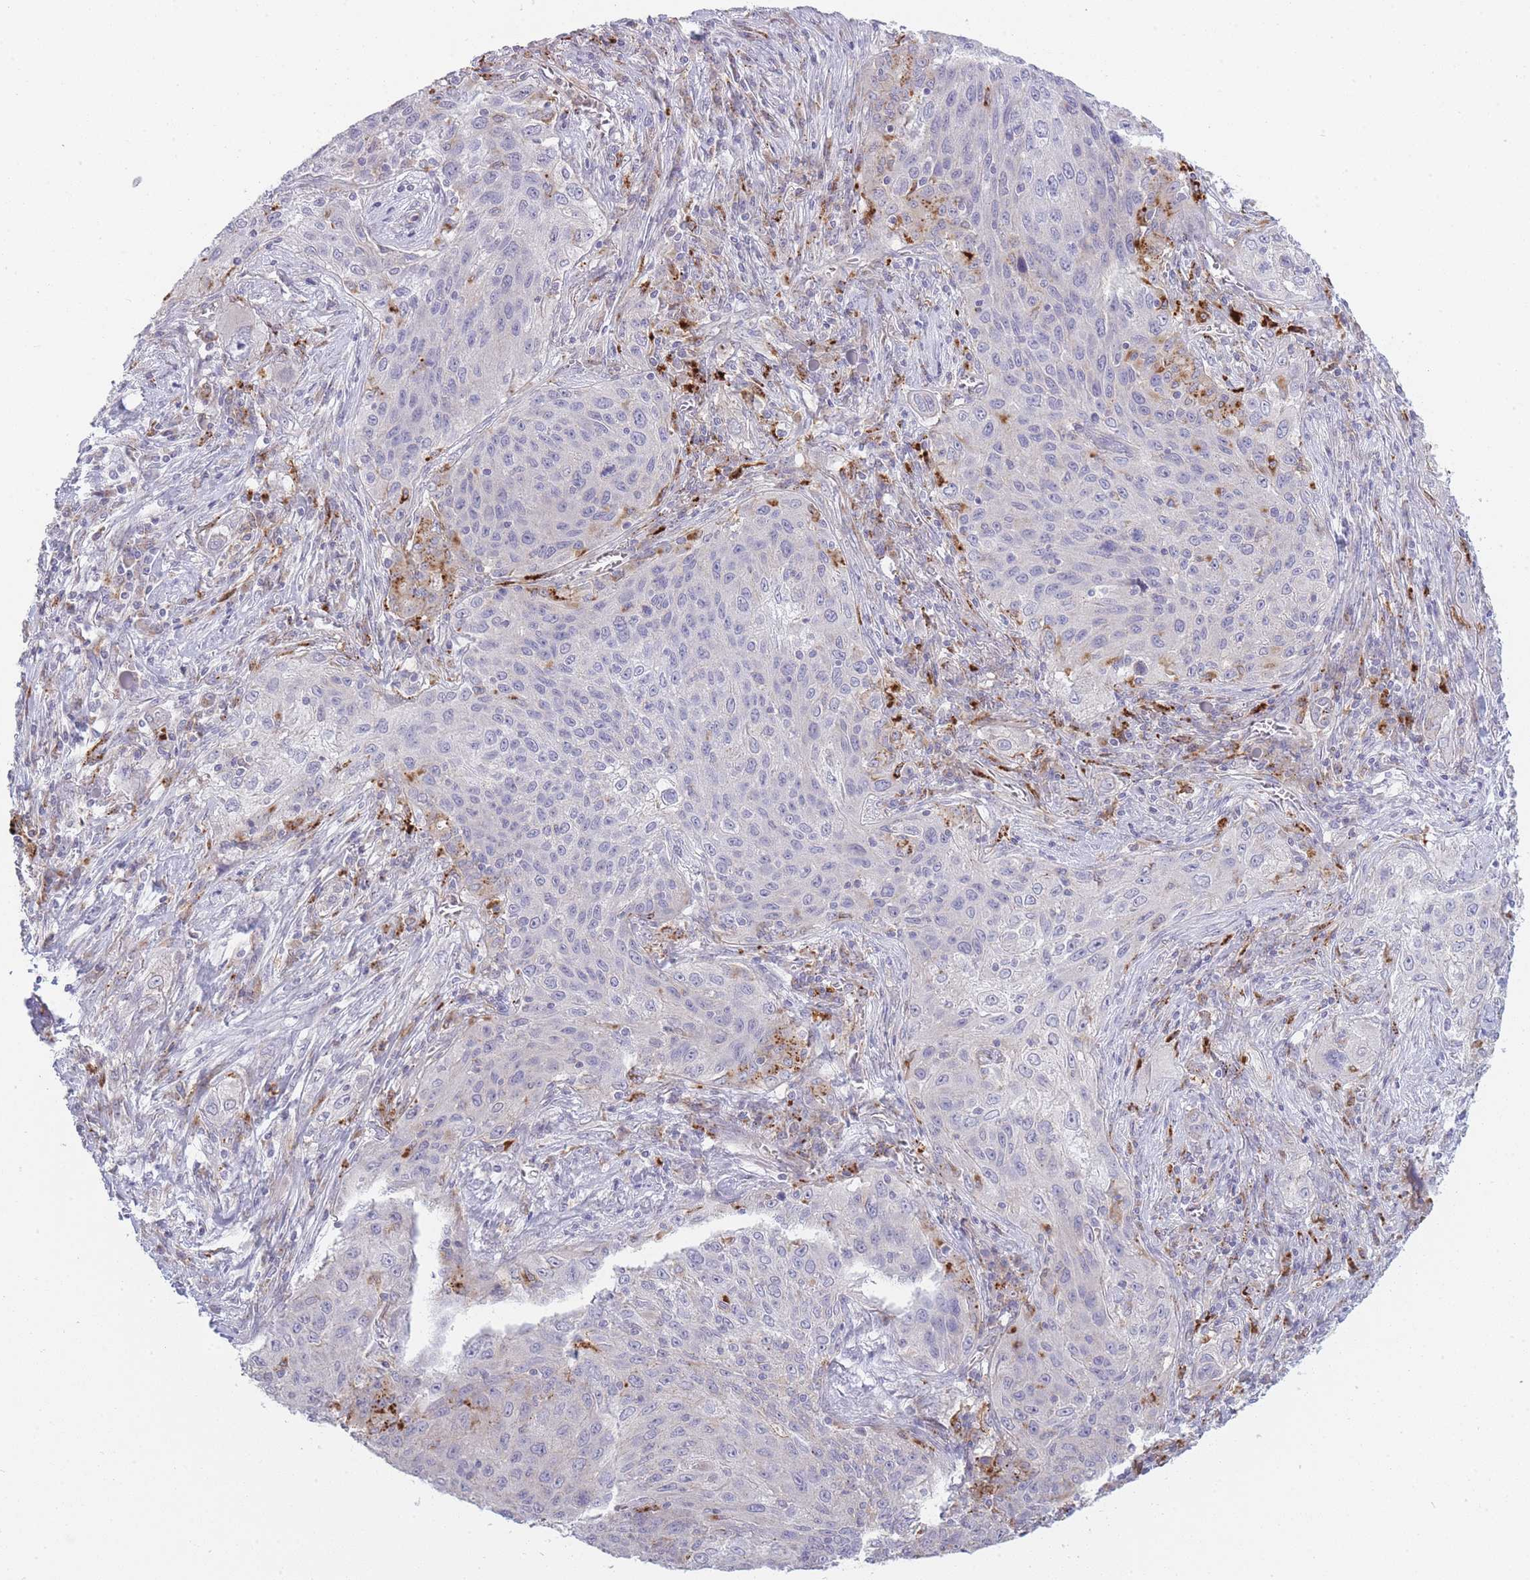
{"staining": {"intensity": "negative", "quantity": "none", "location": "none"}, "tissue": "lung cancer", "cell_type": "Tumor cells", "image_type": "cancer", "snomed": [{"axis": "morphology", "description": "Squamous cell carcinoma, NOS"}, {"axis": "topography", "description": "Lung"}], "caption": "Tumor cells are negative for protein expression in human squamous cell carcinoma (lung).", "gene": "TRIM61", "patient": {"sex": "female", "age": 69}}